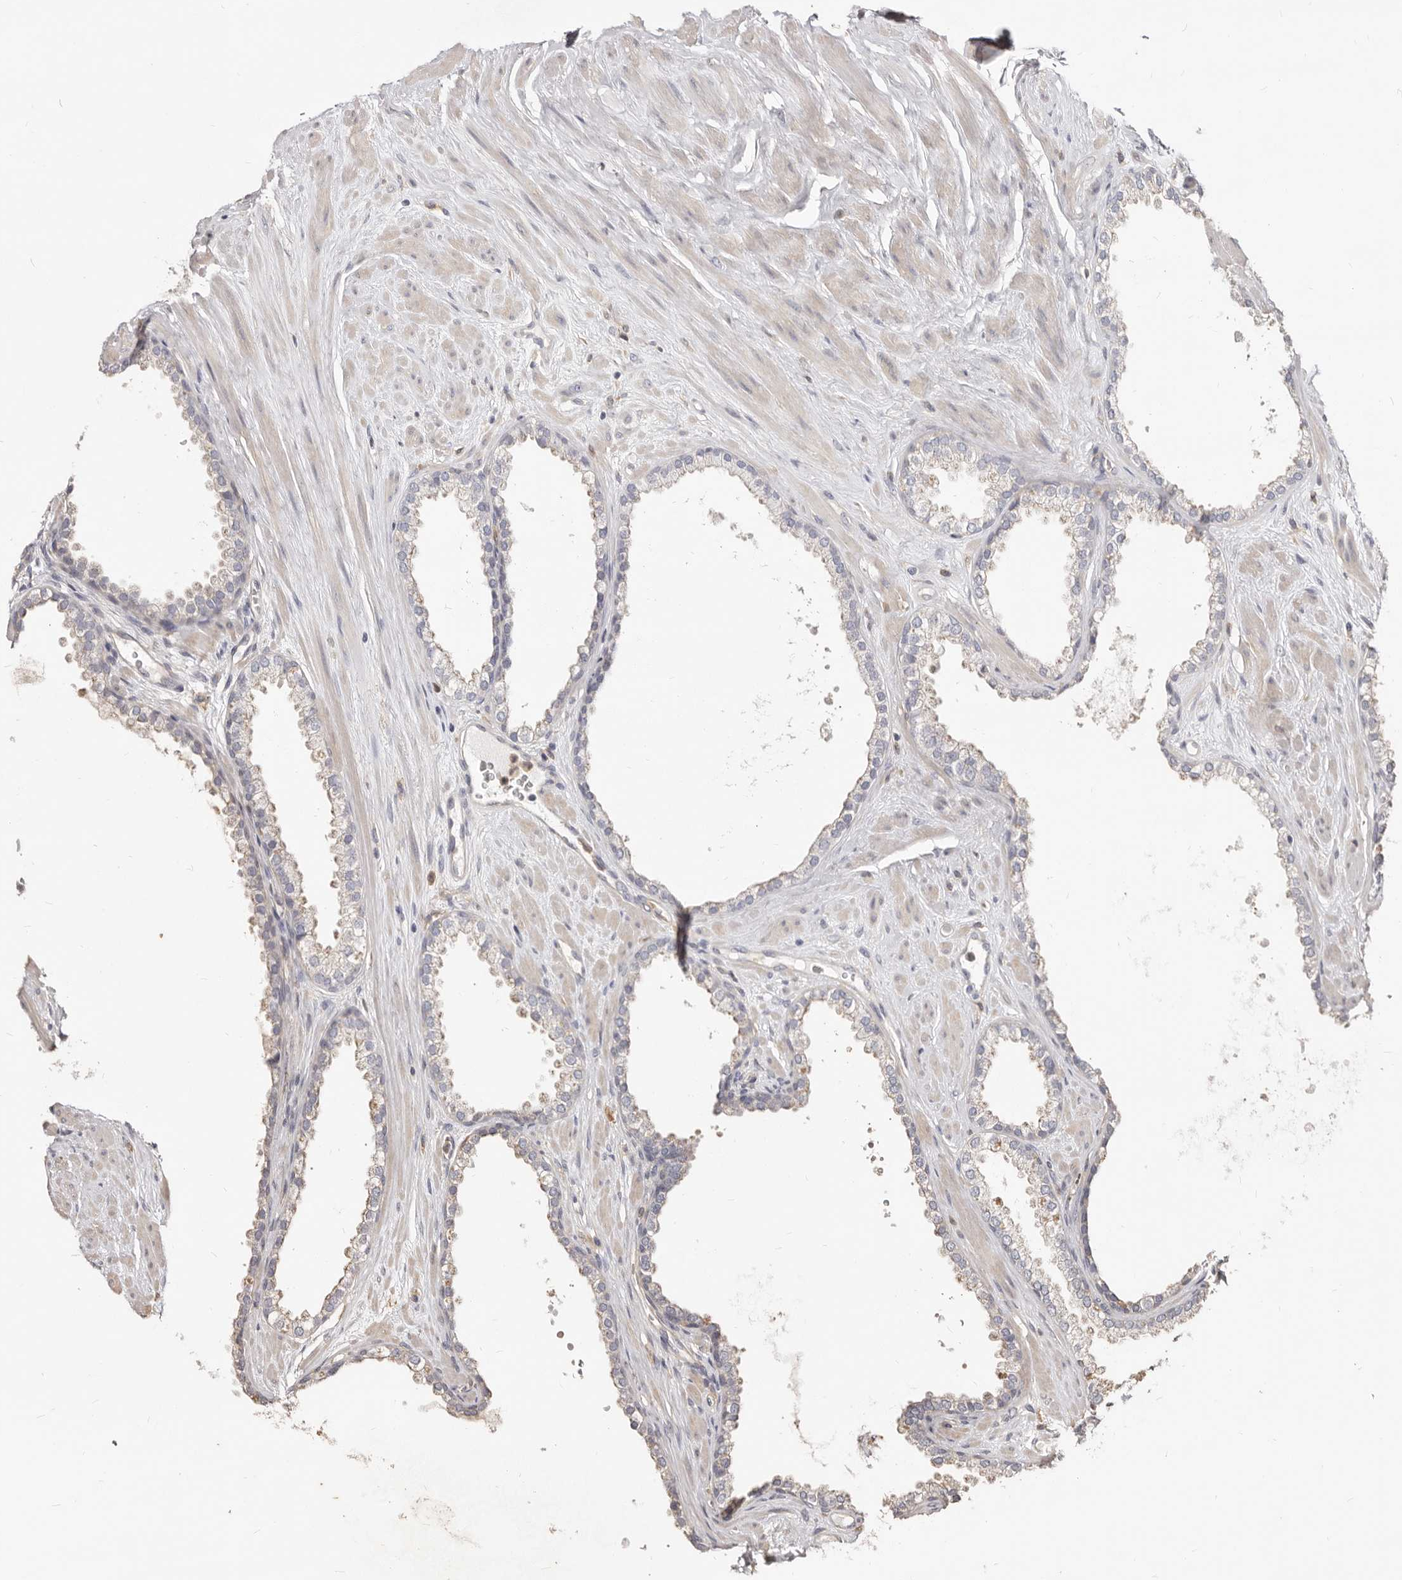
{"staining": {"intensity": "weak", "quantity": "<25%", "location": "cytoplasmic/membranous"}, "tissue": "prostate cancer", "cell_type": "Tumor cells", "image_type": "cancer", "snomed": [{"axis": "morphology", "description": "Adenocarcinoma, Low grade"}, {"axis": "topography", "description": "Prostate"}], "caption": "The histopathology image displays no significant expression in tumor cells of prostate low-grade adenocarcinoma.", "gene": "LRRC25", "patient": {"sex": "male", "age": 62}}